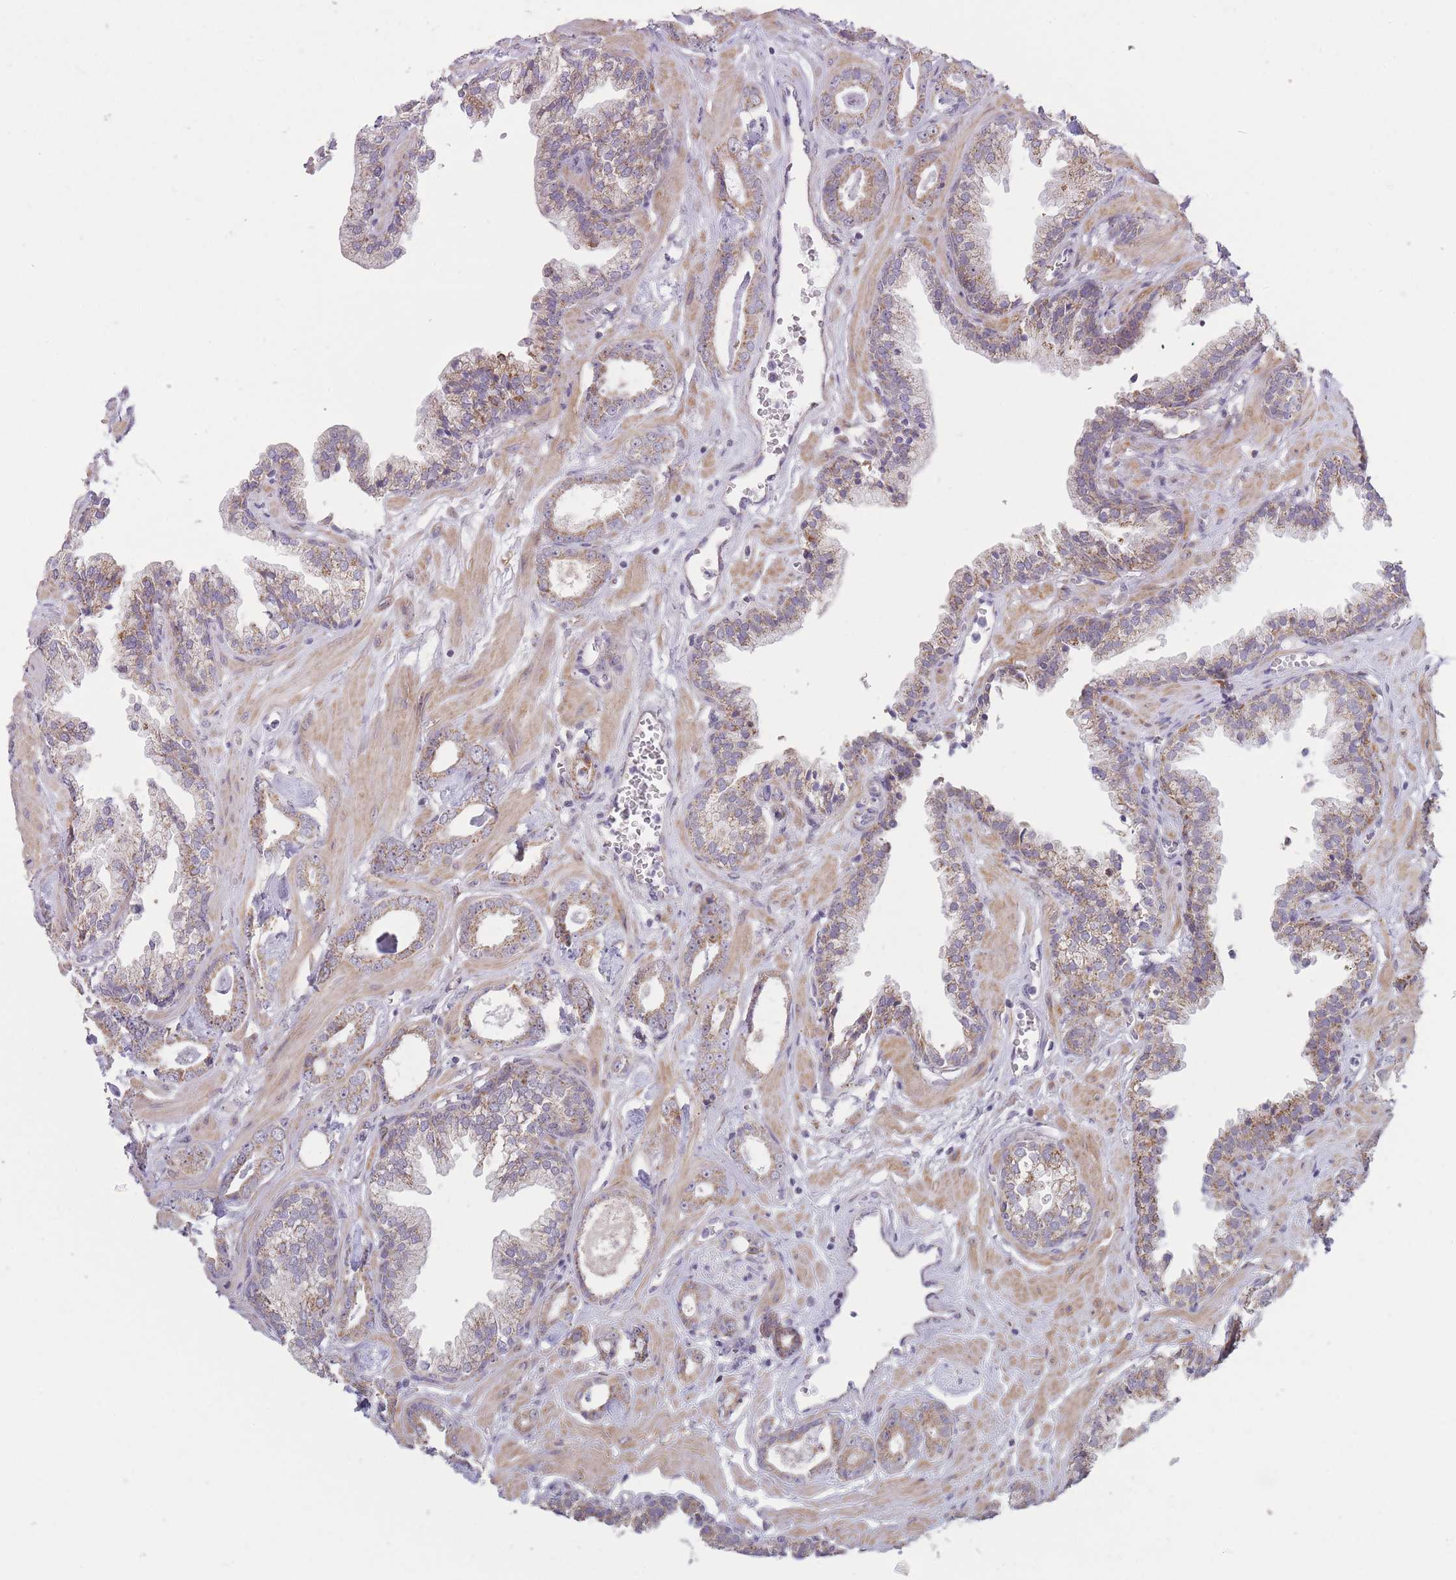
{"staining": {"intensity": "moderate", "quantity": ">75%", "location": "cytoplasmic/membranous"}, "tissue": "prostate cancer", "cell_type": "Tumor cells", "image_type": "cancer", "snomed": [{"axis": "morphology", "description": "Adenocarcinoma, Low grade"}, {"axis": "topography", "description": "Prostate"}], "caption": "About >75% of tumor cells in human prostate adenocarcinoma (low-grade) exhibit moderate cytoplasmic/membranous protein expression as visualized by brown immunohistochemical staining.", "gene": "ZBTB24", "patient": {"sex": "male", "age": 60}}